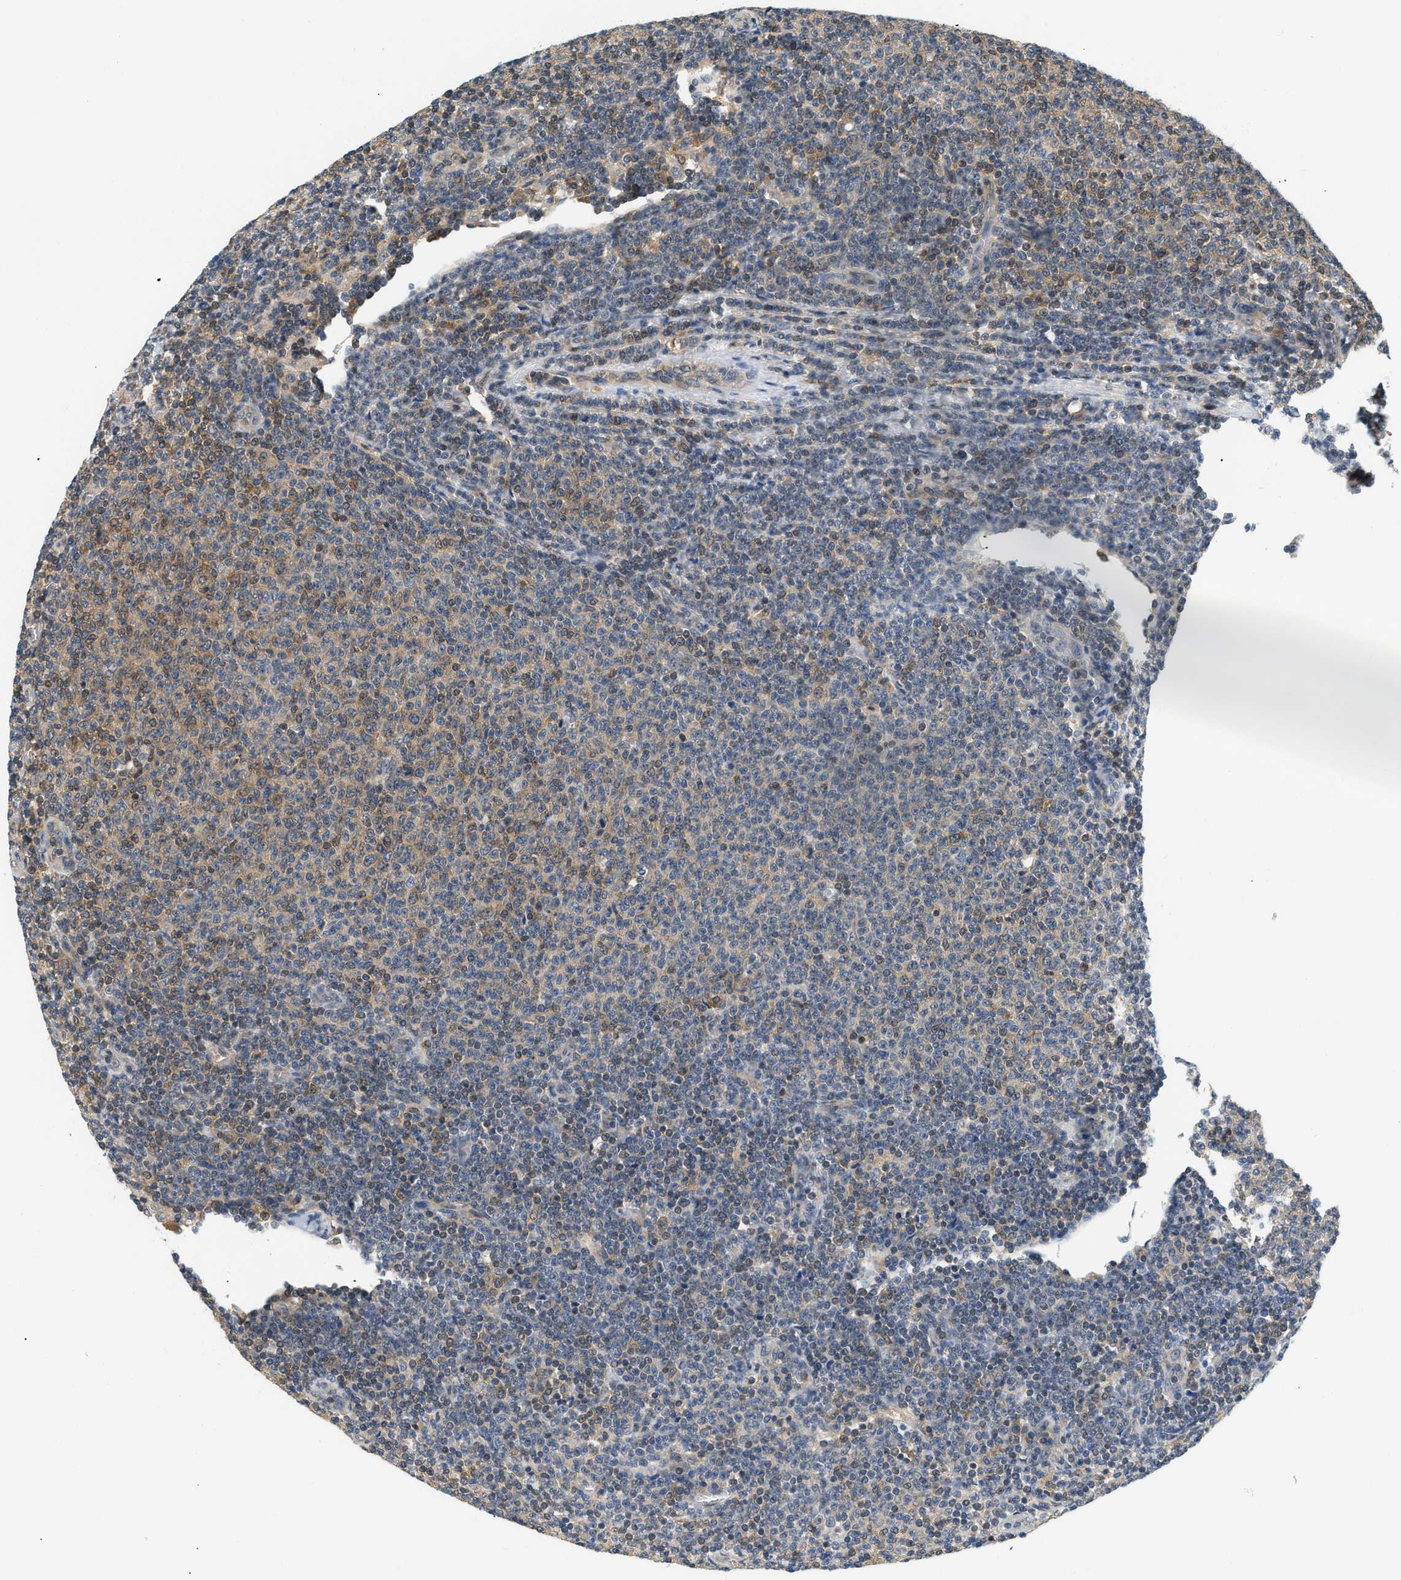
{"staining": {"intensity": "weak", "quantity": "25%-75%", "location": "cytoplasmic/membranous,nuclear"}, "tissue": "lymphoma", "cell_type": "Tumor cells", "image_type": "cancer", "snomed": [{"axis": "morphology", "description": "Malignant lymphoma, non-Hodgkin's type, Low grade"}, {"axis": "topography", "description": "Lymph node"}], "caption": "IHC (DAB (3,3'-diaminobenzidine)) staining of human low-grade malignant lymphoma, non-Hodgkin's type displays weak cytoplasmic/membranous and nuclear protein staining in approximately 25%-75% of tumor cells. (DAB IHC, brown staining for protein, blue staining for nuclei).", "gene": "EIF4EBP2", "patient": {"sex": "male", "age": 66}}